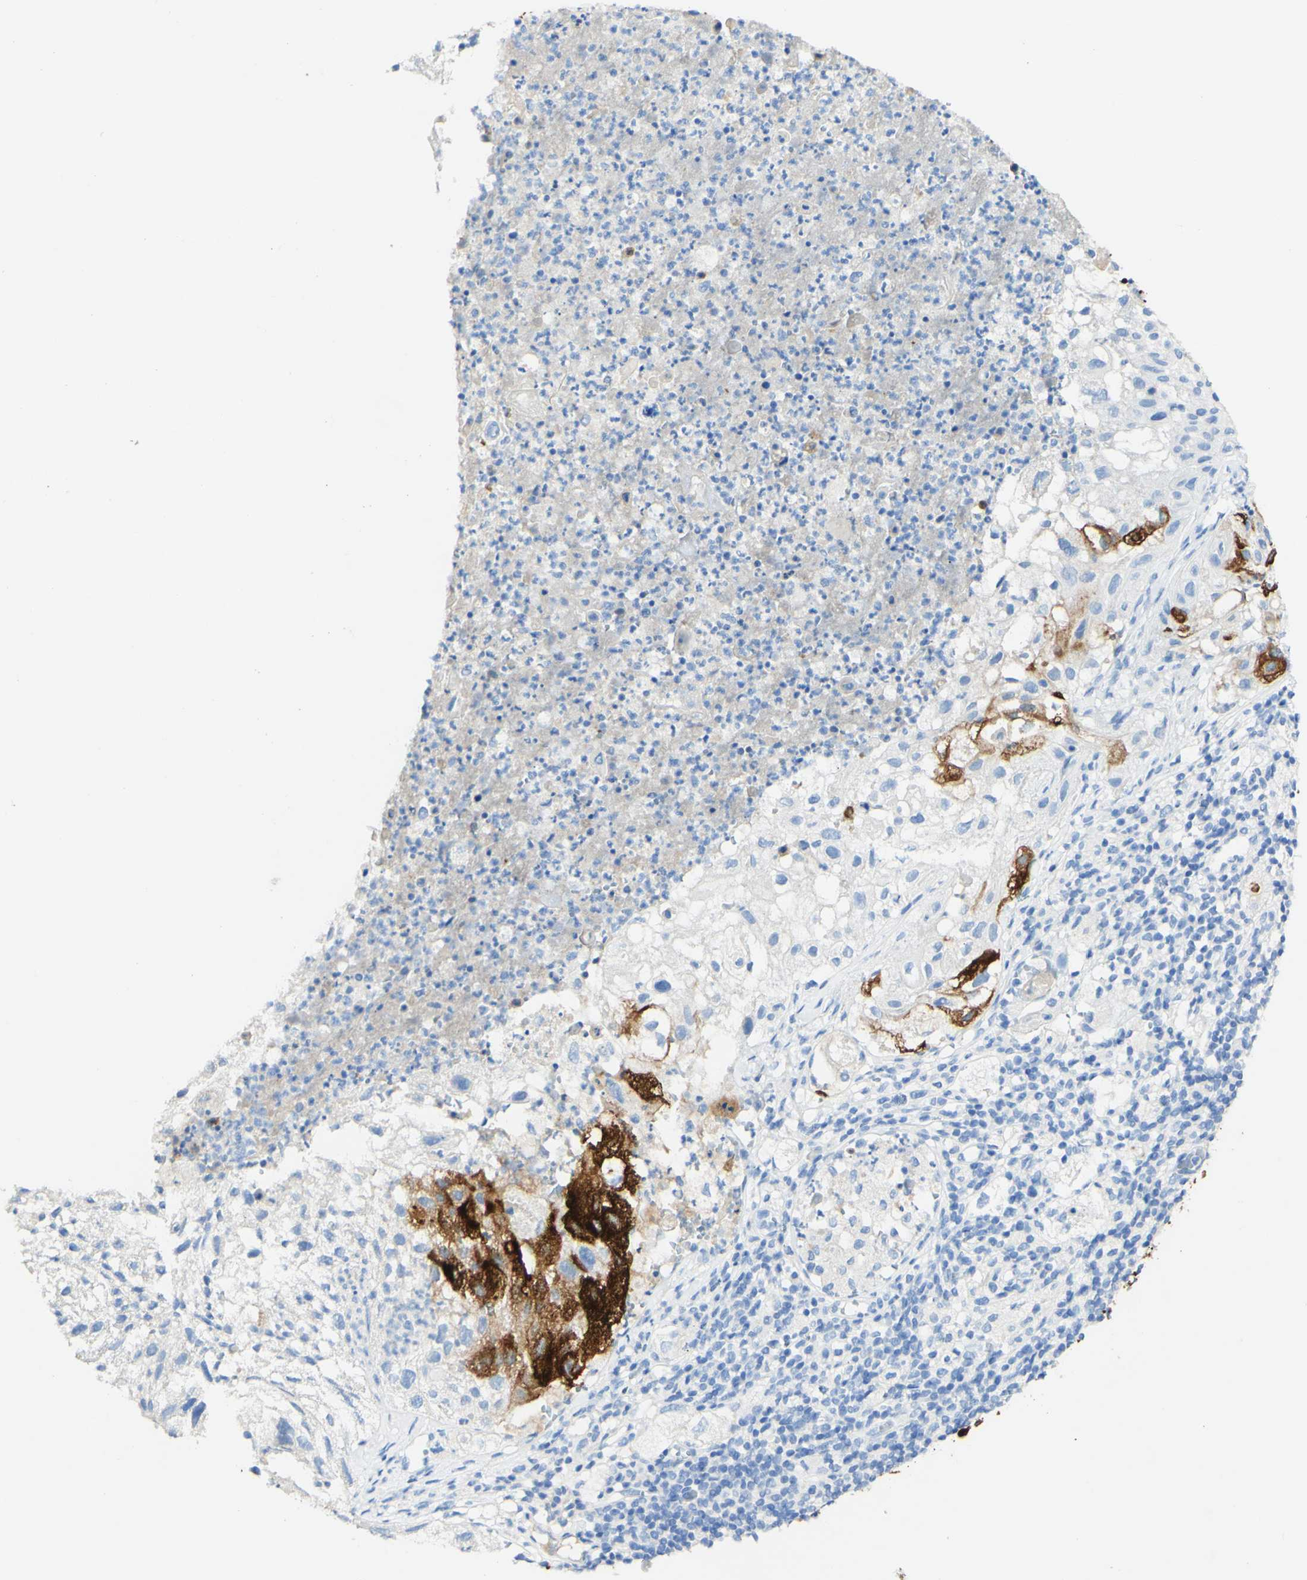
{"staining": {"intensity": "negative", "quantity": "none", "location": "none"}, "tissue": "lung cancer", "cell_type": "Tumor cells", "image_type": "cancer", "snomed": [{"axis": "morphology", "description": "Inflammation, NOS"}, {"axis": "morphology", "description": "Squamous cell carcinoma, NOS"}, {"axis": "topography", "description": "Lymph node"}, {"axis": "topography", "description": "Soft tissue"}, {"axis": "topography", "description": "Lung"}], "caption": "IHC of lung cancer (squamous cell carcinoma) exhibits no positivity in tumor cells. (DAB (3,3'-diaminobenzidine) immunohistochemistry with hematoxylin counter stain).", "gene": "PIGR", "patient": {"sex": "male", "age": 66}}